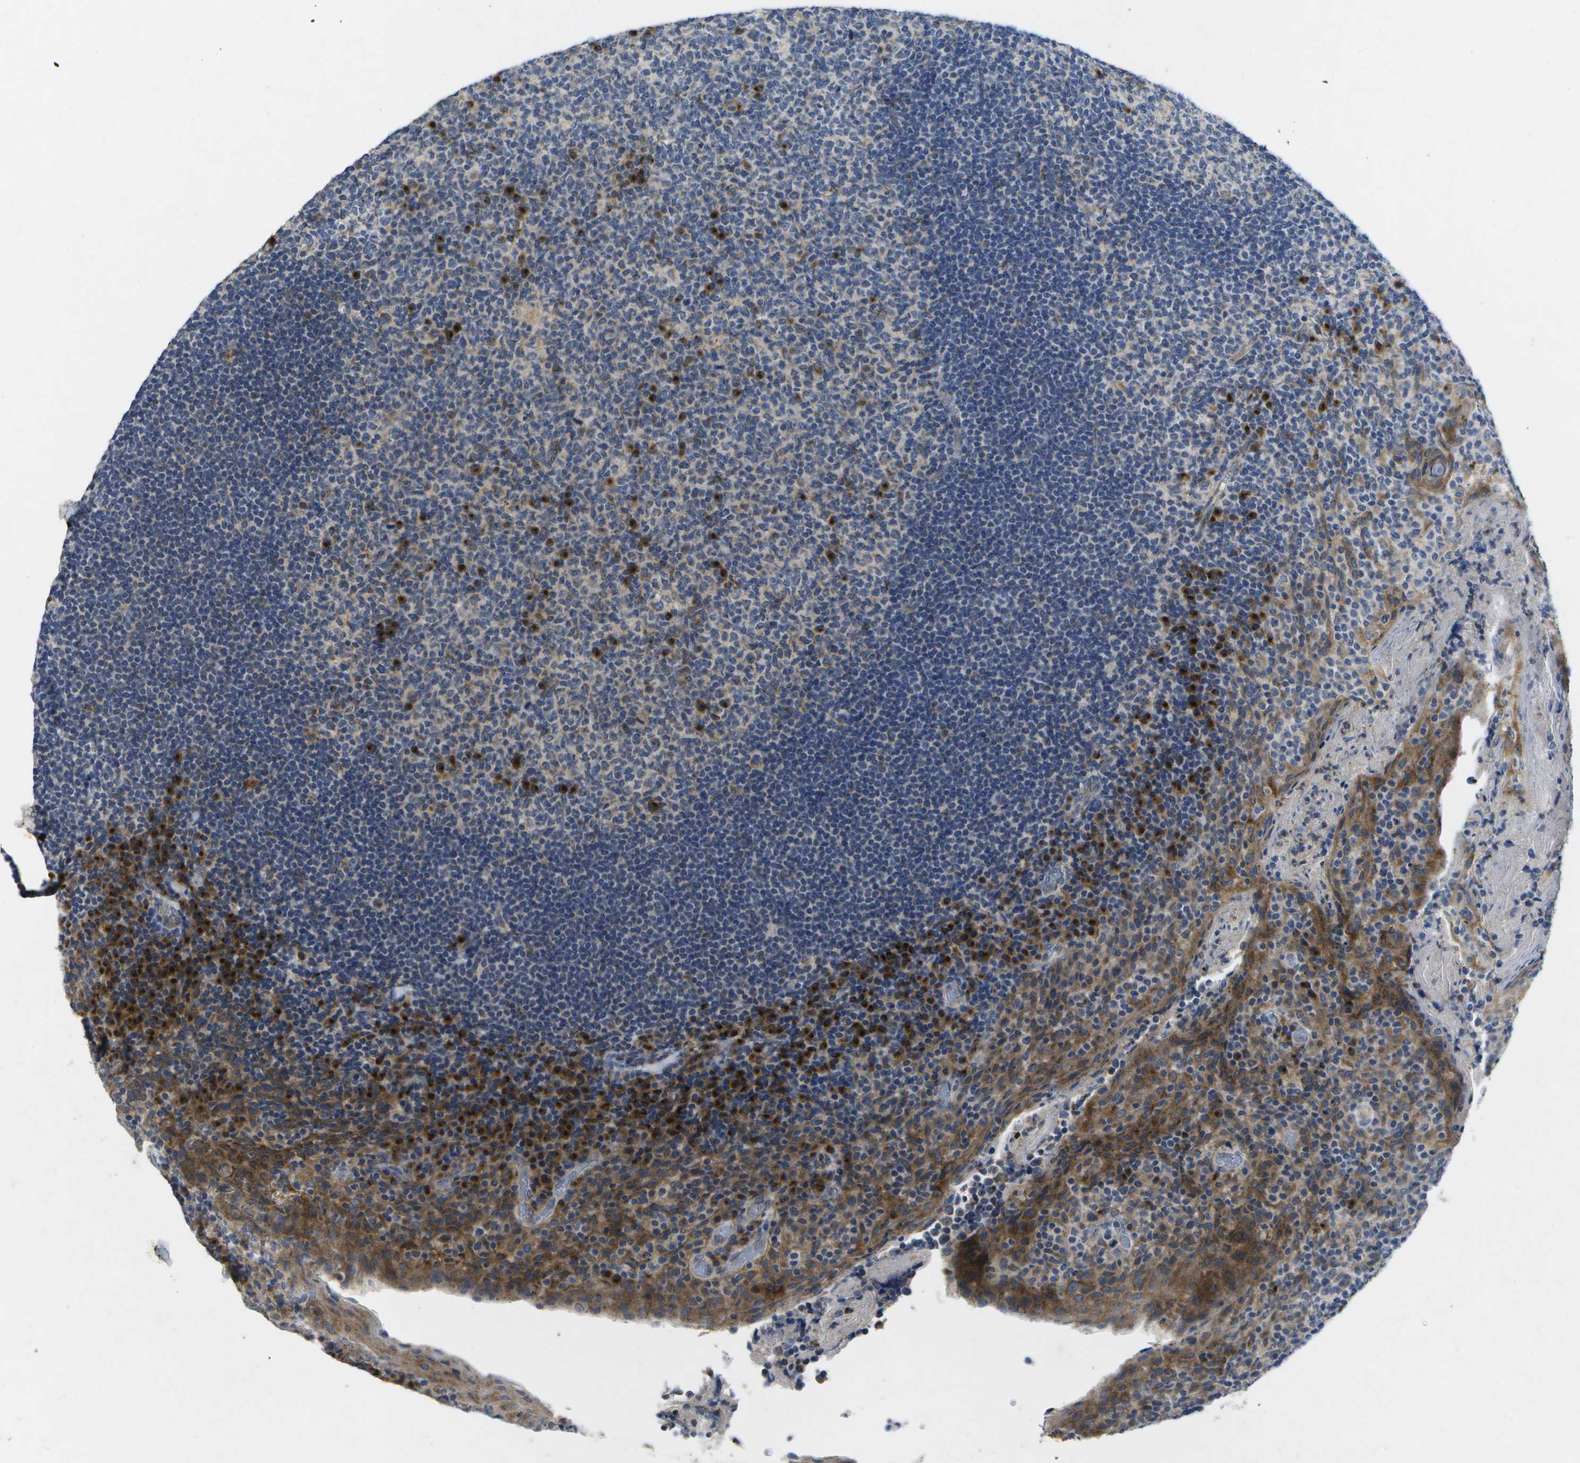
{"staining": {"intensity": "strong", "quantity": "<25%", "location": "cytoplasmic/membranous"}, "tissue": "tonsil", "cell_type": "Germinal center cells", "image_type": "normal", "snomed": [{"axis": "morphology", "description": "Normal tissue, NOS"}, {"axis": "topography", "description": "Tonsil"}], "caption": "IHC of unremarkable human tonsil demonstrates medium levels of strong cytoplasmic/membranous expression in about <25% of germinal center cells. (DAB (3,3'-diaminobenzidine) IHC with brightfield microscopy, high magnification).", "gene": "KDELR1", "patient": {"sex": "male", "age": 17}}